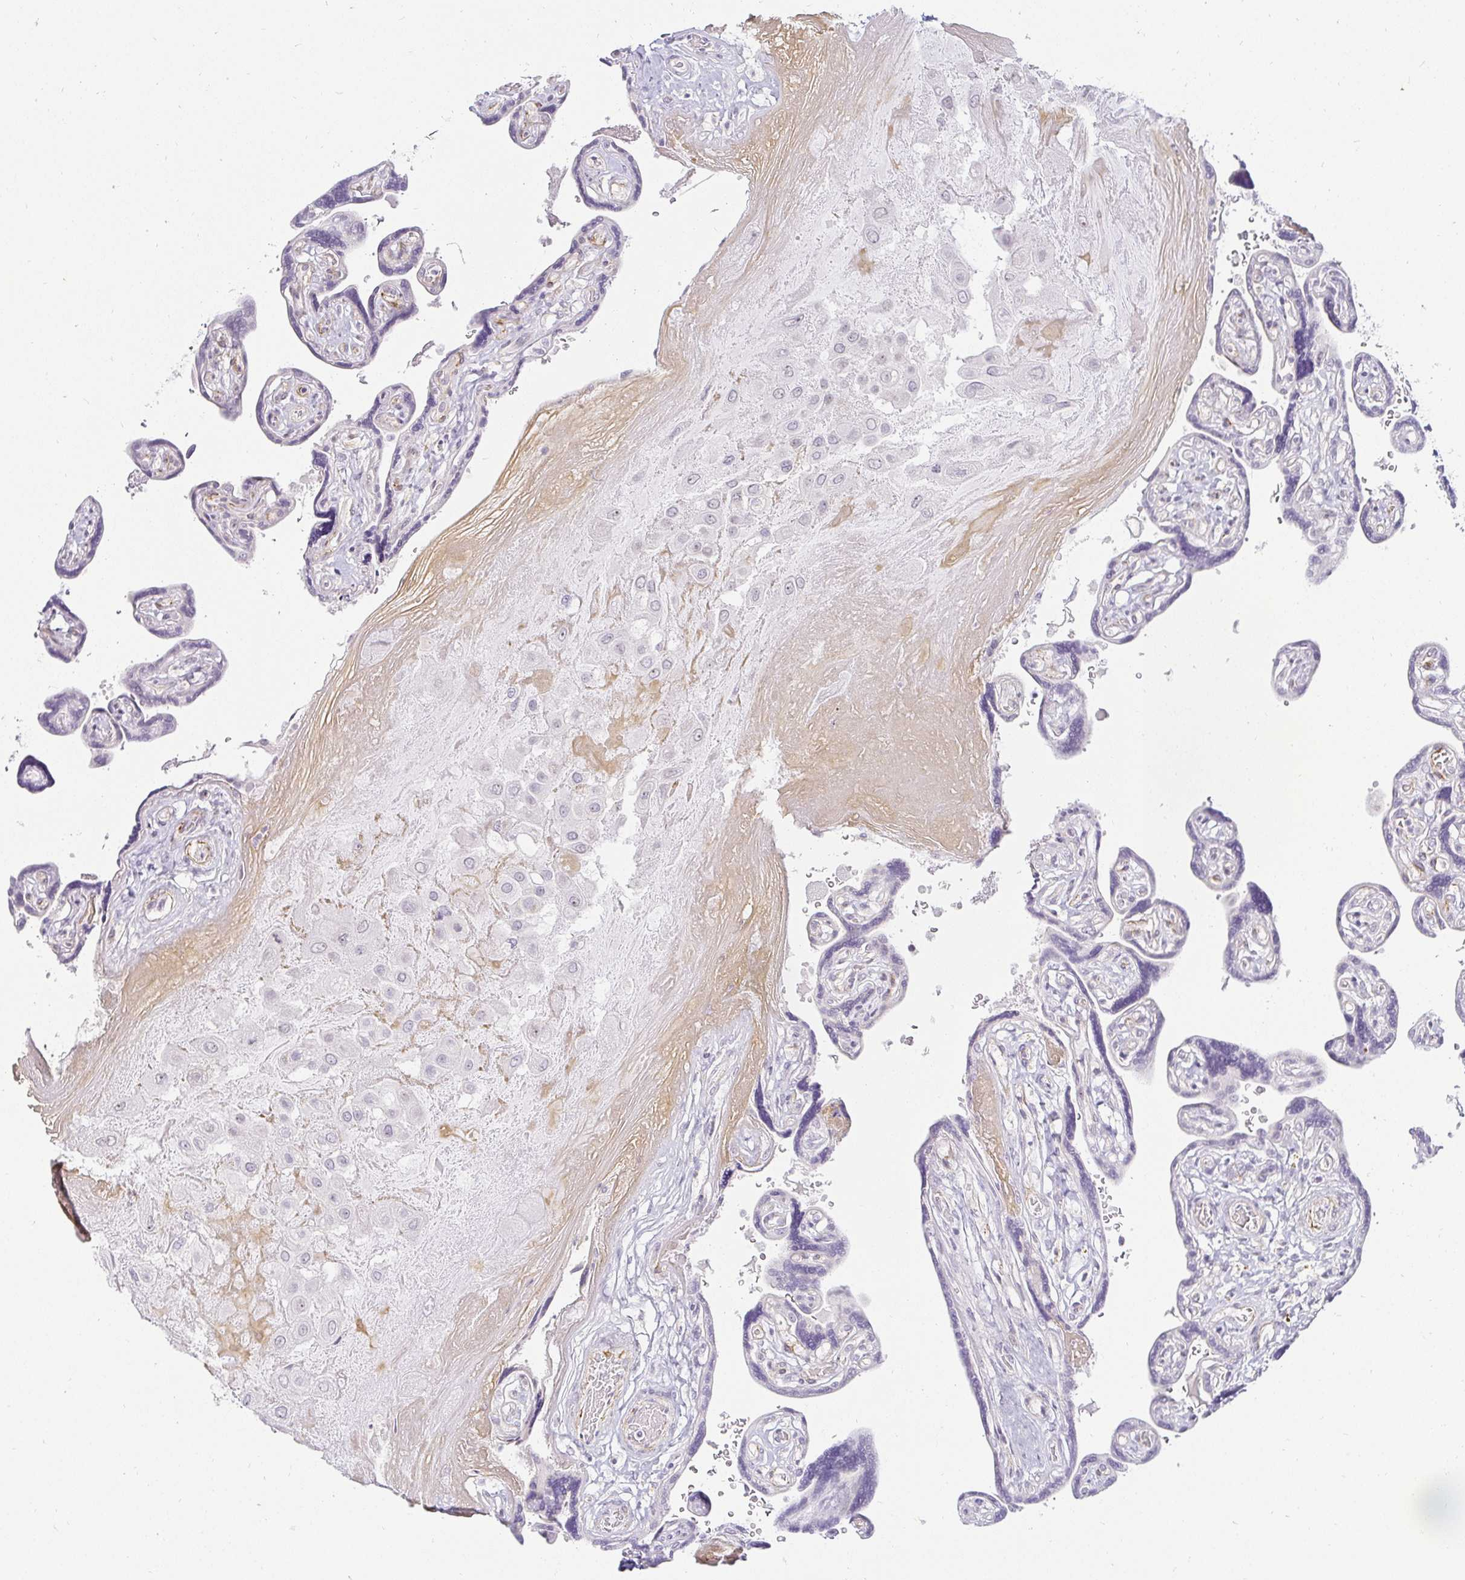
{"staining": {"intensity": "negative", "quantity": "none", "location": "none"}, "tissue": "placenta", "cell_type": "Decidual cells", "image_type": "normal", "snomed": [{"axis": "morphology", "description": "Normal tissue, NOS"}, {"axis": "topography", "description": "Placenta"}], "caption": "This is an immunohistochemistry (IHC) photomicrograph of unremarkable human placenta. There is no staining in decidual cells.", "gene": "ACAN", "patient": {"sex": "female", "age": 32}}